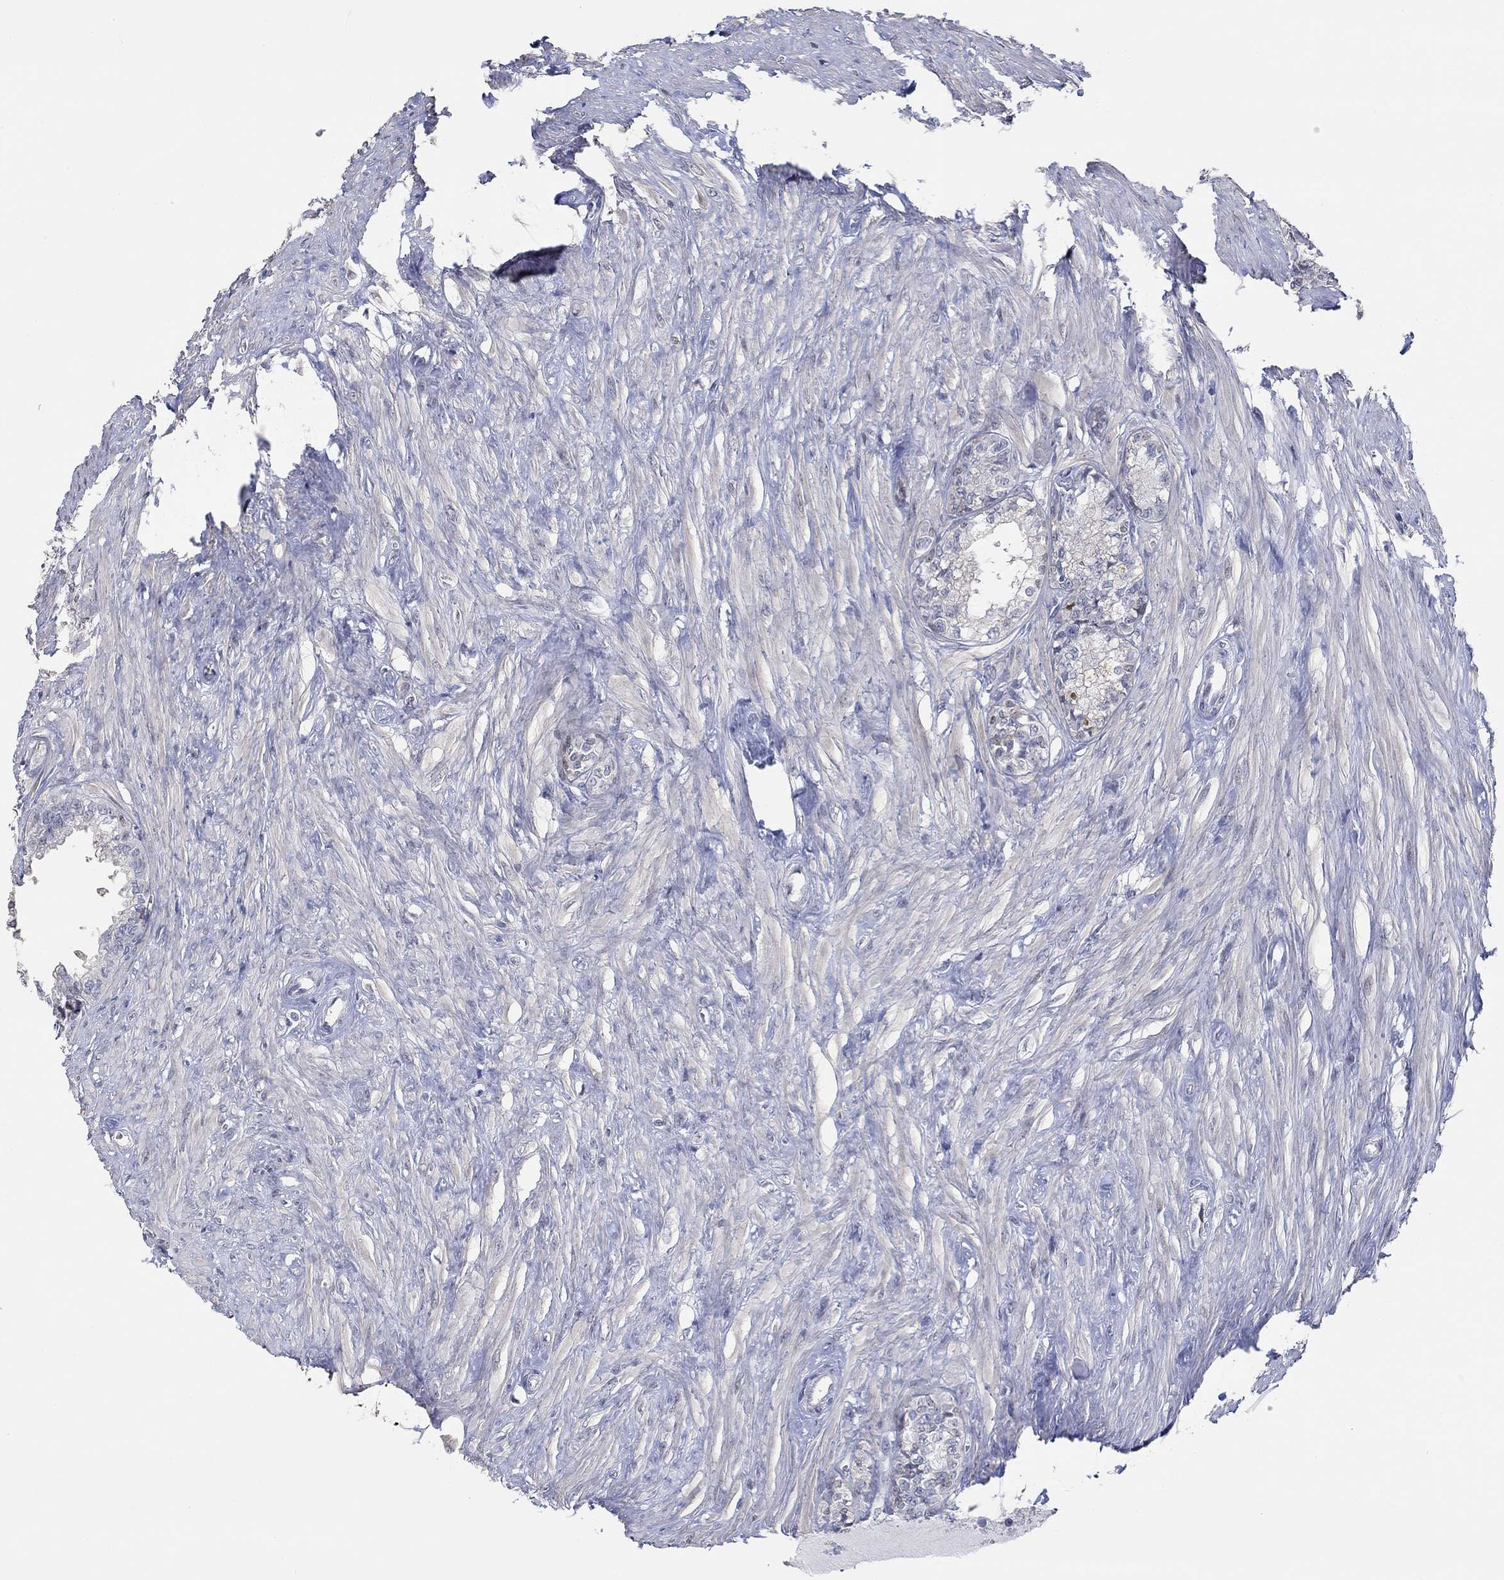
{"staining": {"intensity": "negative", "quantity": "none", "location": "none"}, "tissue": "seminal vesicle", "cell_type": "Glandular cells", "image_type": "normal", "snomed": [{"axis": "morphology", "description": "Normal tissue, NOS"}, {"axis": "morphology", "description": "Urothelial carcinoma, NOS"}, {"axis": "topography", "description": "Urinary bladder"}, {"axis": "topography", "description": "Seminal veicle"}], "caption": "This is an immunohistochemistry (IHC) histopathology image of normal seminal vesicle. There is no expression in glandular cells.", "gene": "PNMA5", "patient": {"sex": "male", "age": 76}}